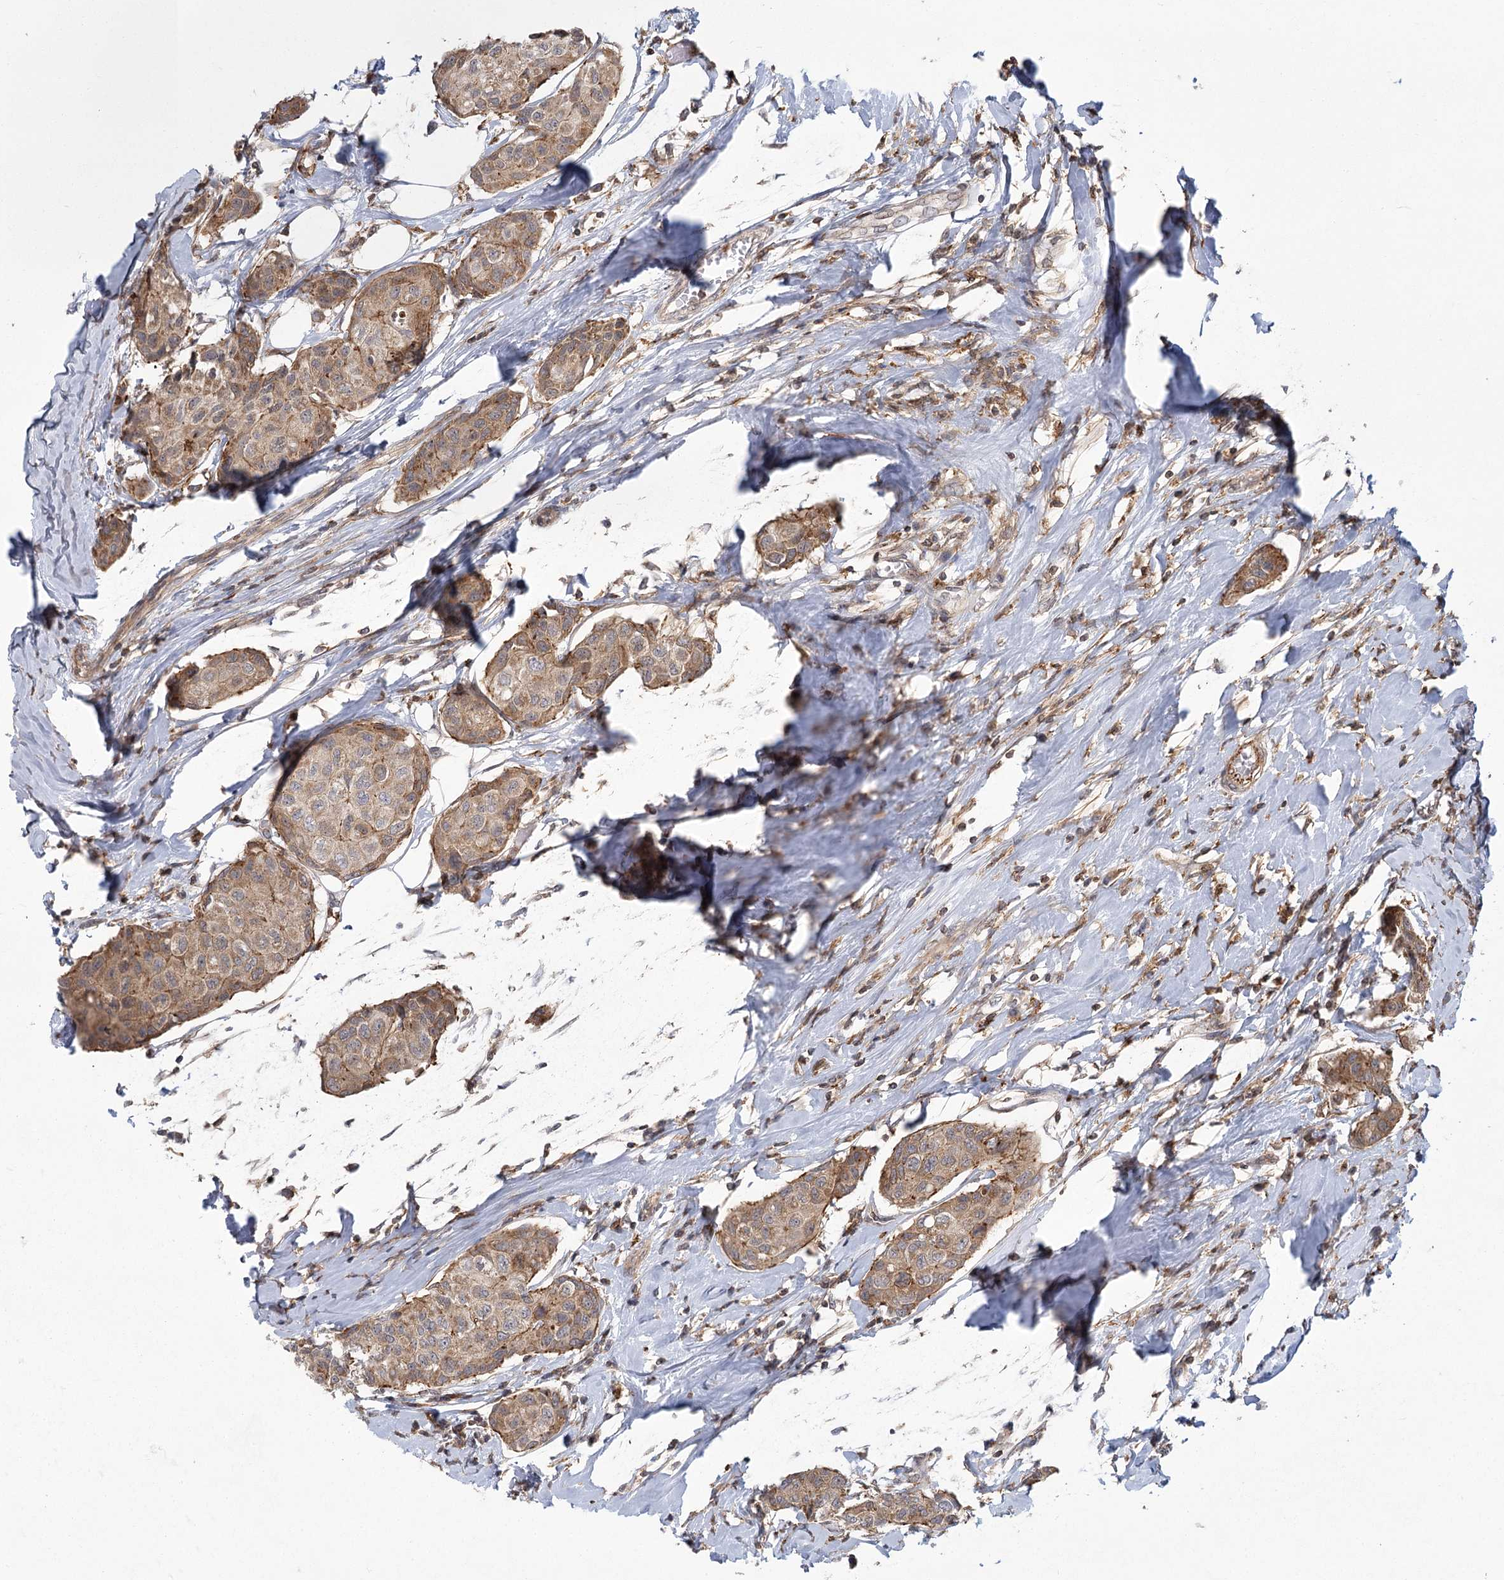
{"staining": {"intensity": "moderate", "quantity": ">75%", "location": "cytoplasmic/membranous"}, "tissue": "breast cancer", "cell_type": "Tumor cells", "image_type": "cancer", "snomed": [{"axis": "morphology", "description": "Duct carcinoma"}, {"axis": "topography", "description": "Breast"}], "caption": "A medium amount of moderate cytoplasmic/membranous expression is appreciated in about >75% of tumor cells in breast cancer (intraductal carcinoma) tissue.", "gene": "MEPE", "patient": {"sex": "female", "age": 80}}